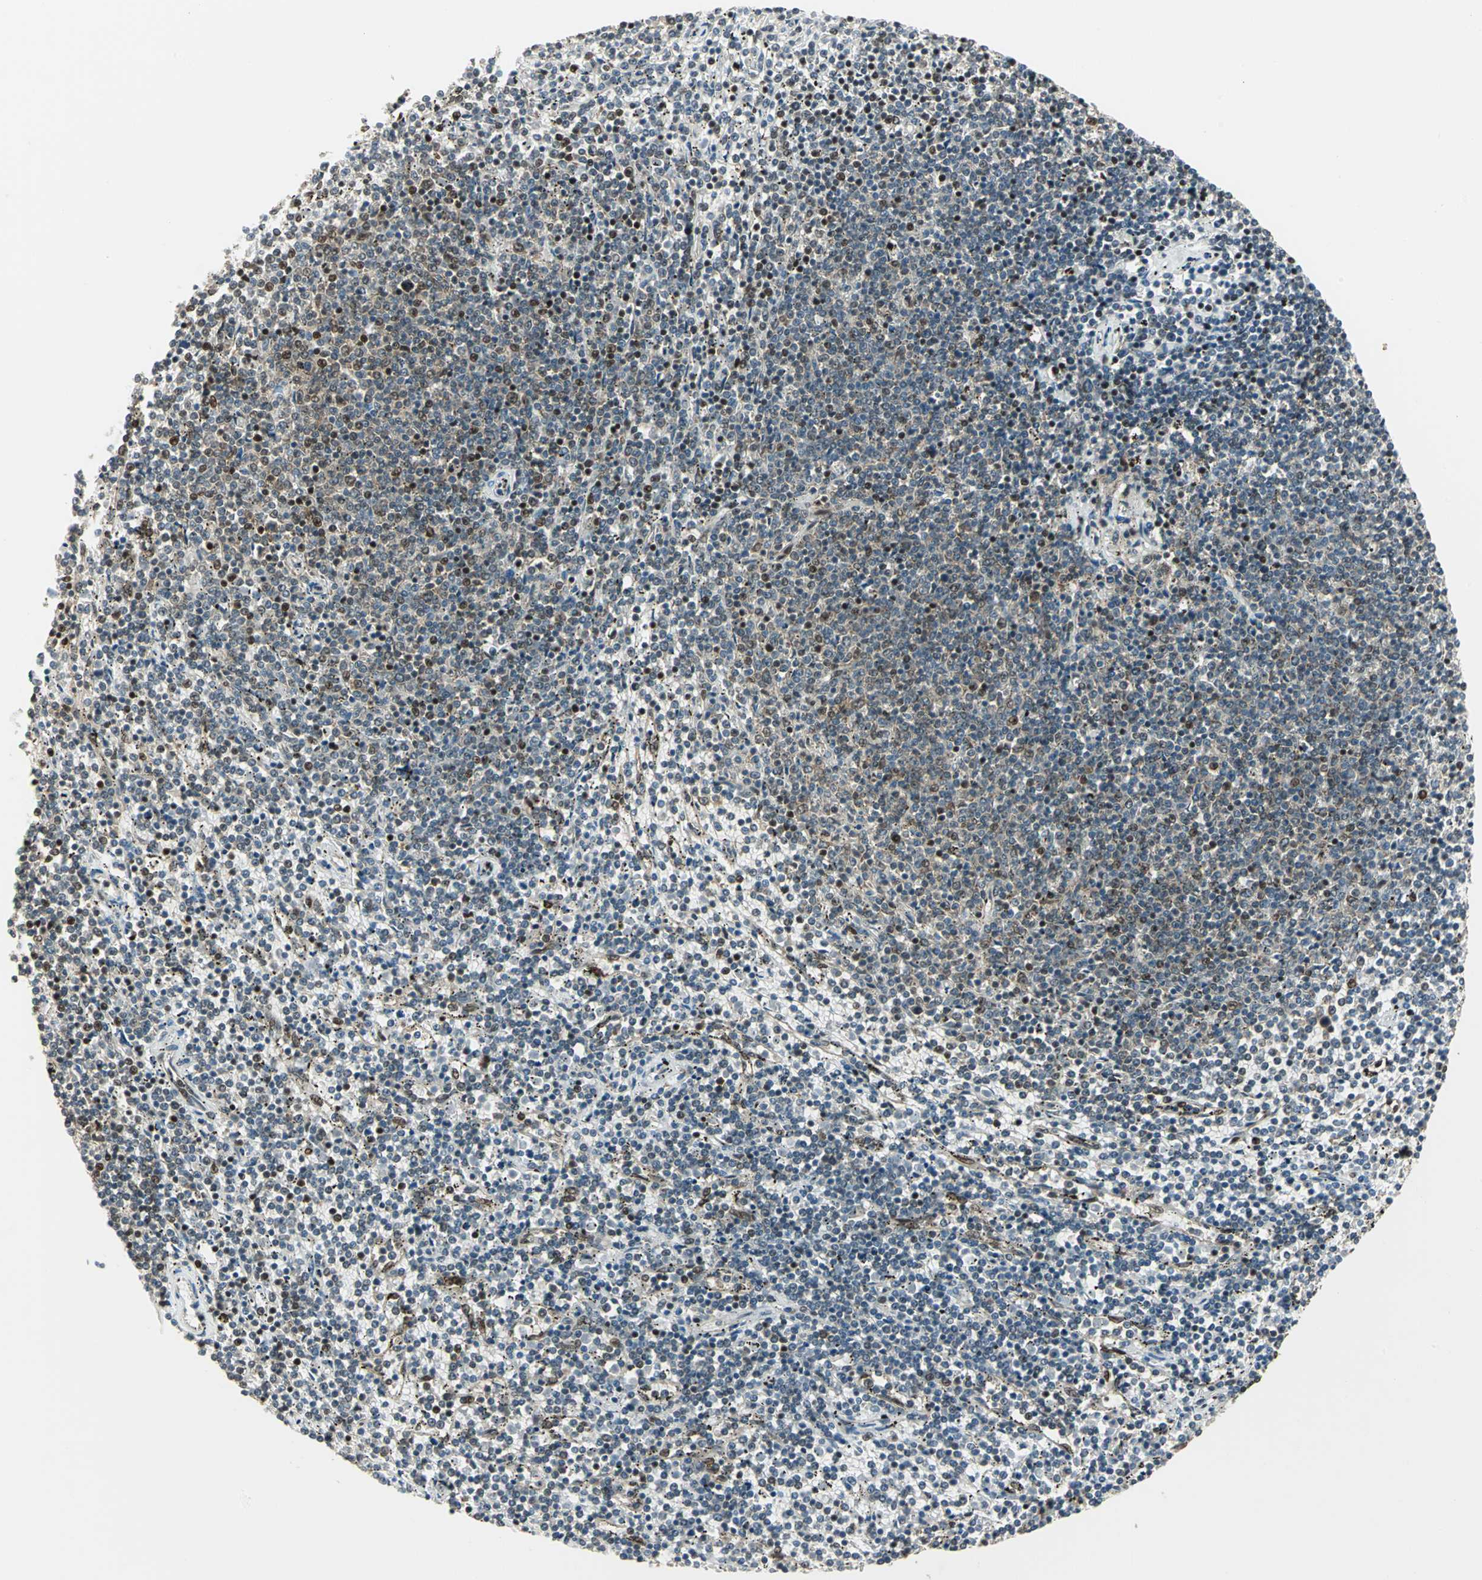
{"staining": {"intensity": "strong", "quantity": "<25%", "location": "cytoplasmic/membranous,nuclear"}, "tissue": "lymphoma", "cell_type": "Tumor cells", "image_type": "cancer", "snomed": [{"axis": "morphology", "description": "Malignant lymphoma, non-Hodgkin's type, Low grade"}, {"axis": "topography", "description": "Spleen"}], "caption": "This micrograph shows IHC staining of human lymphoma, with medium strong cytoplasmic/membranous and nuclear expression in about <25% of tumor cells.", "gene": "PSMC3", "patient": {"sex": "female", "age": 50}}